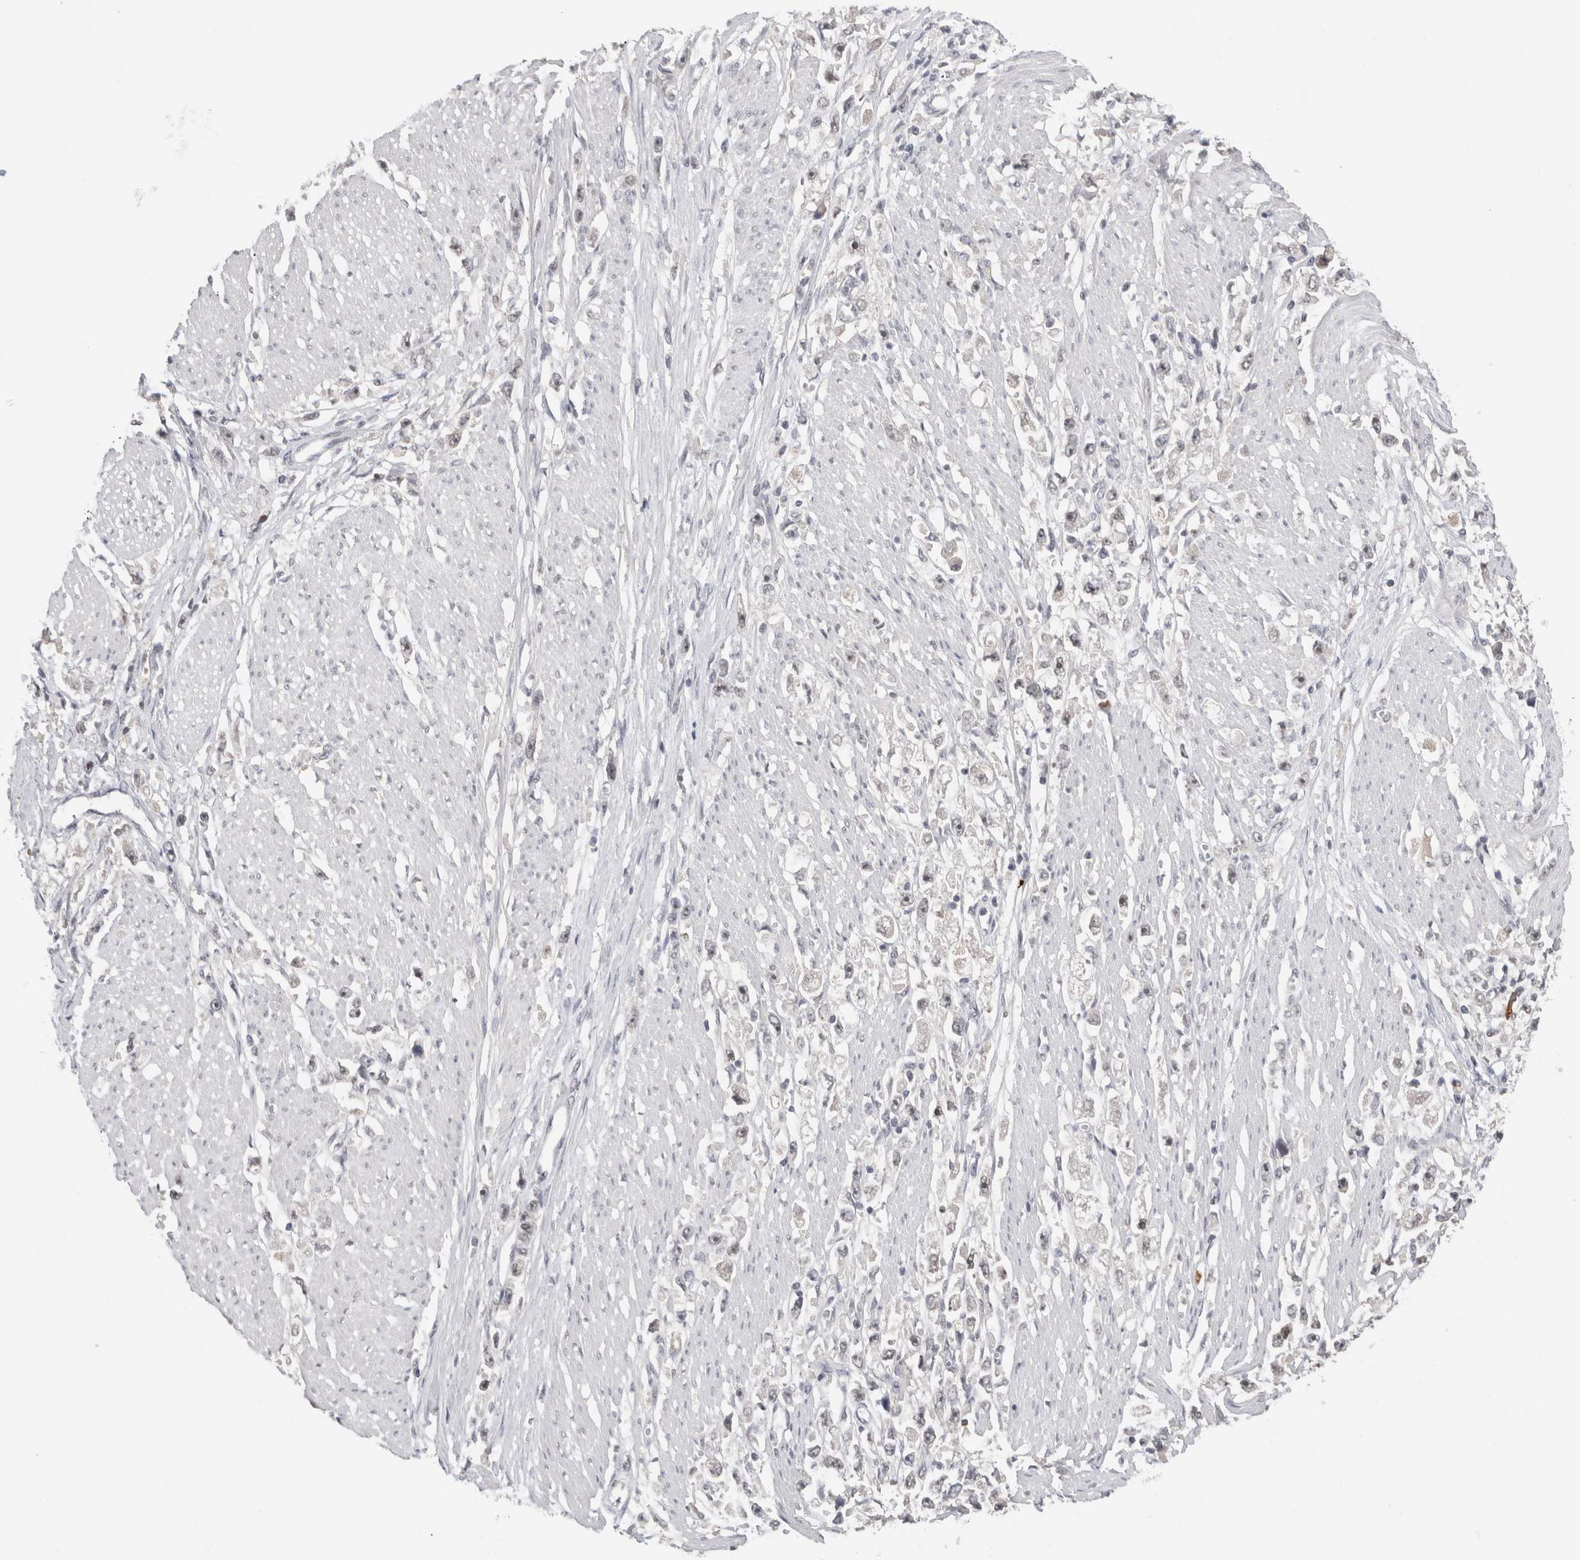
{"staining": {"intensity": "negative", "quantity": "none", "location": "none"}, "tissue": "stomach cancer", "cell_type": "Tumor cells", "image_type": "cancer", "snomed": [{"axis": "morphology", "description": "Adenocarcinoma, NOS"}, {"axis": "topography", "description": "Stomach"}], "caption": "Image shows no protein positivity in tumor cells of stomach cancer tissue.", "gene": "ZNF24", "patient": {"sex": "female", "age": 59}}